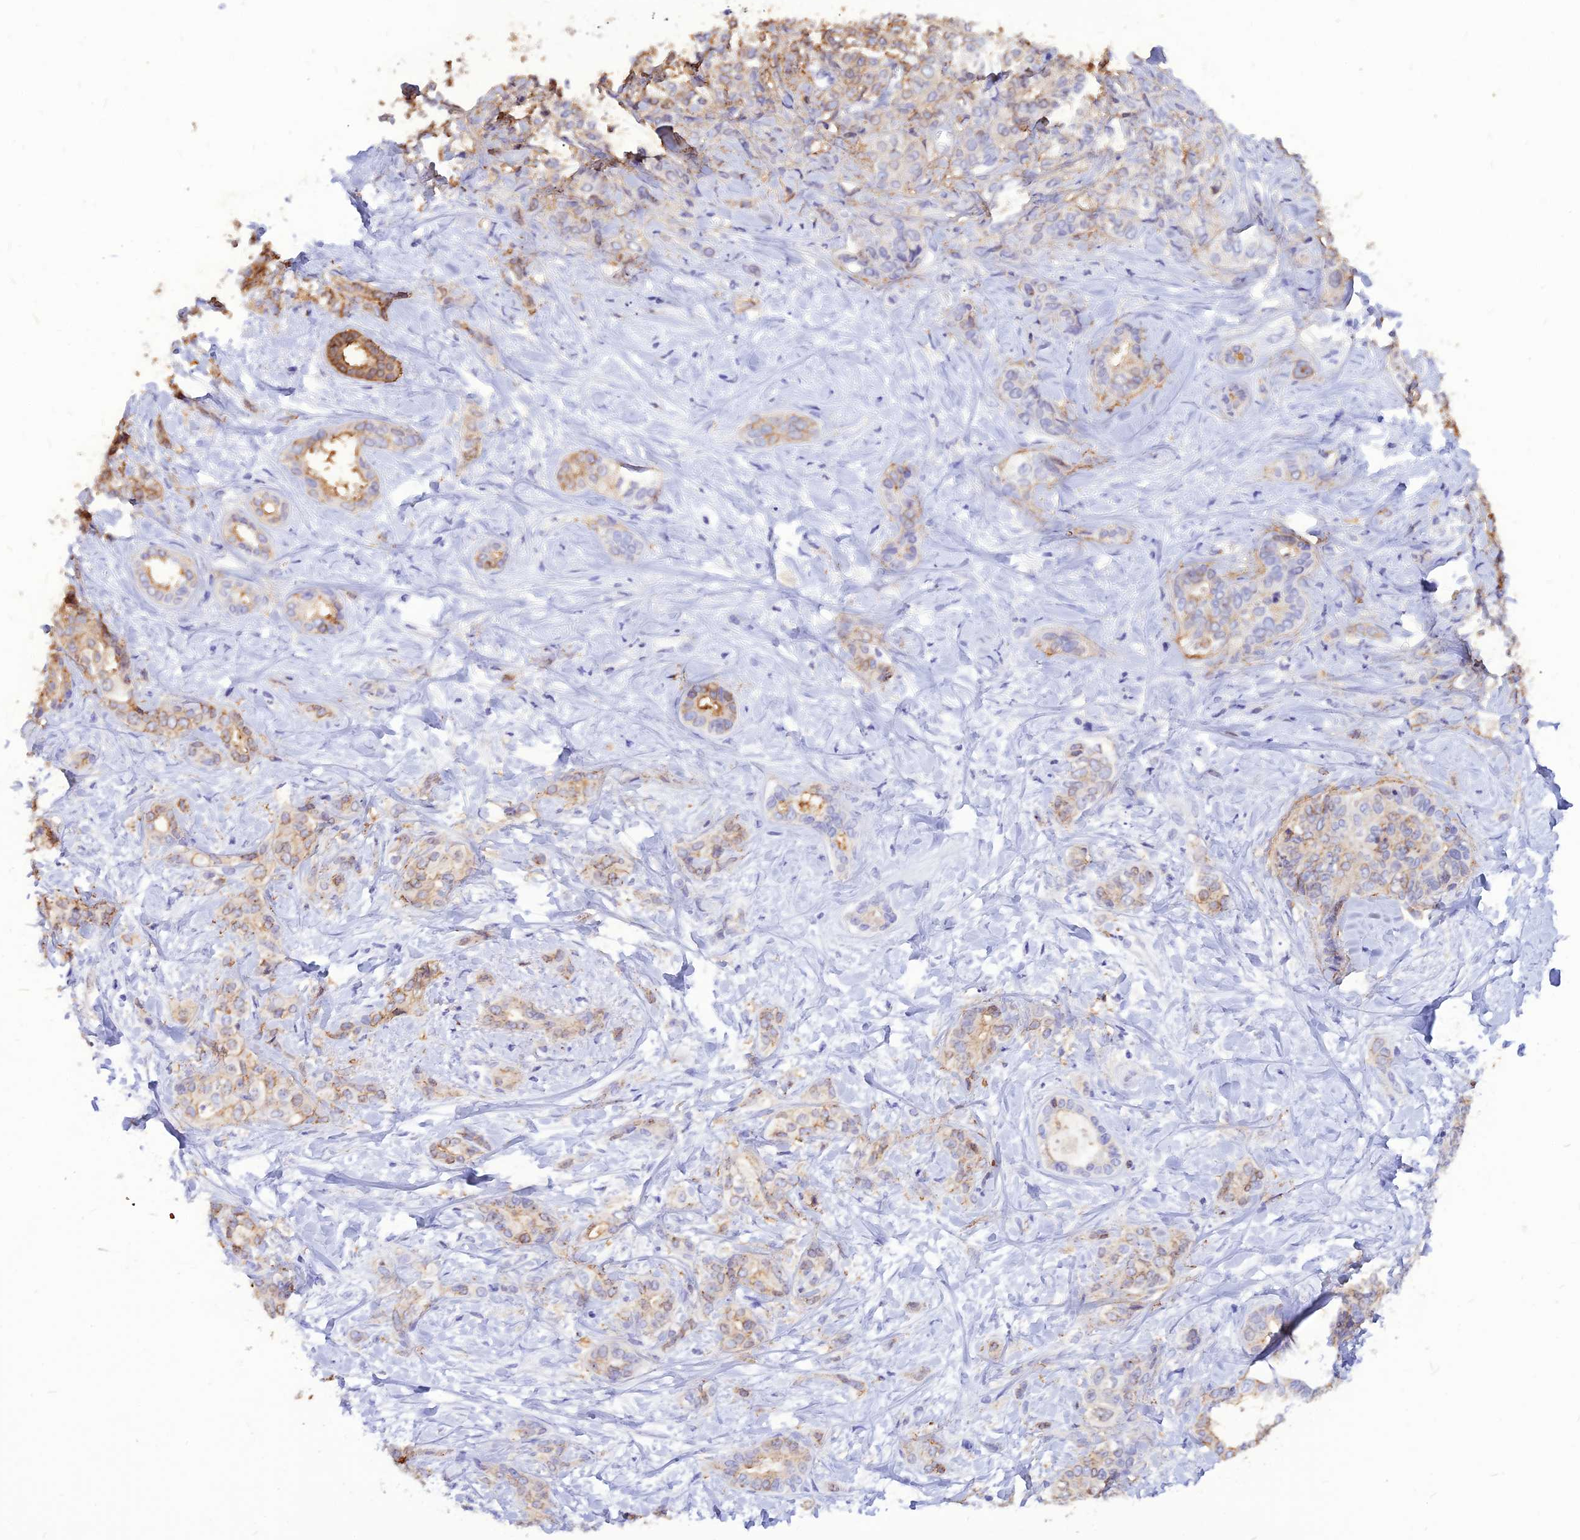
{"staining": {"intensity": "moderate", "quantity": "25%-75%", "location": "cytoplasmic/membranous"}, "tissue": "liver cancer", "cell_type": "Tumor cells", "image_type": "cancer", "snomed": [{"axis": "morphology", "description": "Cholangiocarcinoma"}, {"axis": "topography", "description": "Liver"}], "caption": "Liver cholangiocarcinoma tissue demonstrates moderate cytoplasmic/membranous positivity in about 25%-75% of tumor cells, visualized by immunohistochemistry.", "gene": "CZIB", "patient": {"sex": "female", "age": 77}}